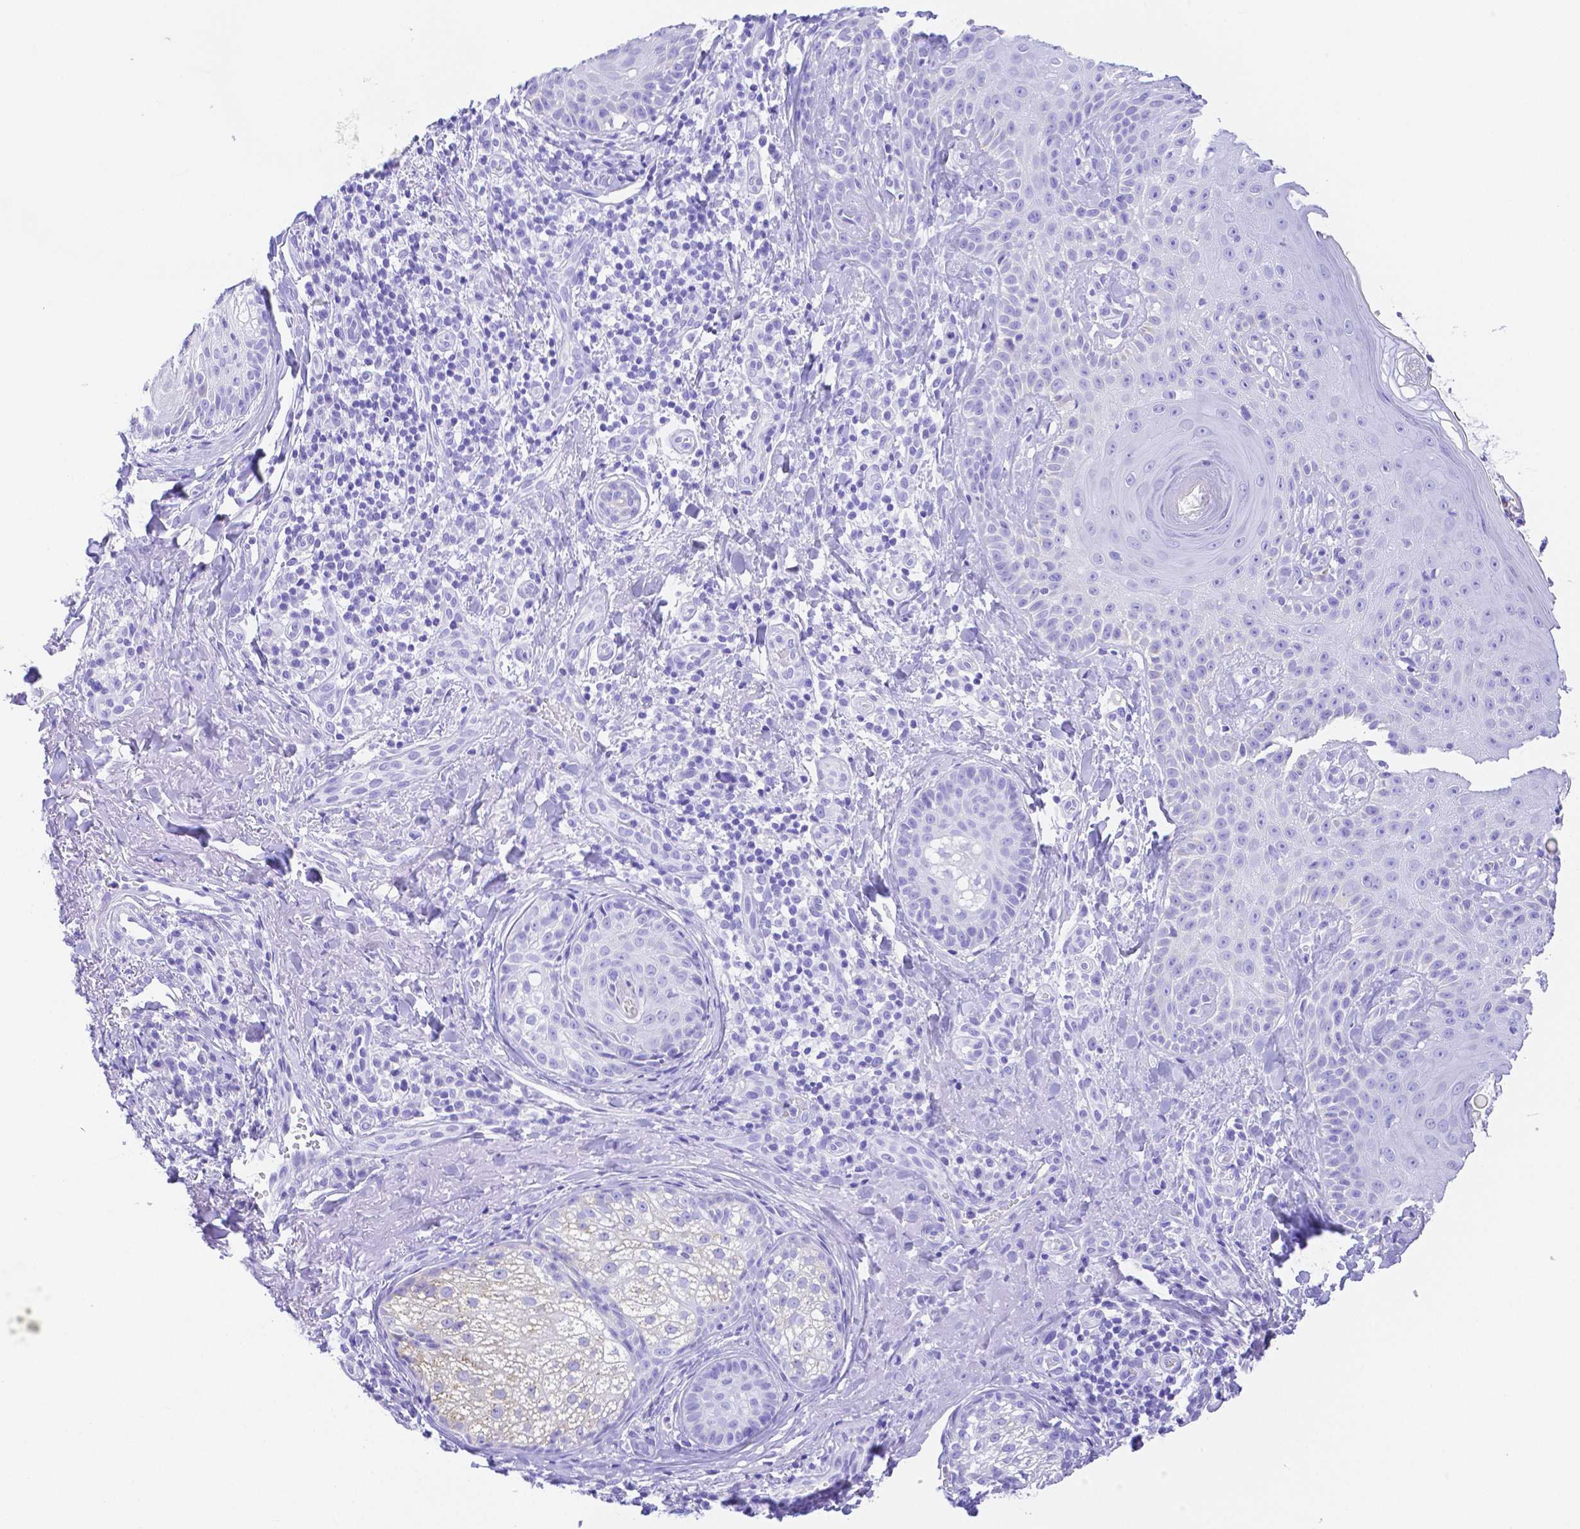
{"staining": {"intensity": "negative", "quantity": "none", "location": "none"}, "tissue": "skin cancer", "cell_type": "Tumor cells", "image_type": "cancer", "snomed": [{"axis": "morphology", "description": "Basal cell carcinoma"}, {"axis": "topography", "description": "Skin"}], "caption": "Tumor cells show no significant protein expression in basal cell carcinoma (skin).", "gene": "SMR3A", "patient": {"sex": "male", "age": 65}}